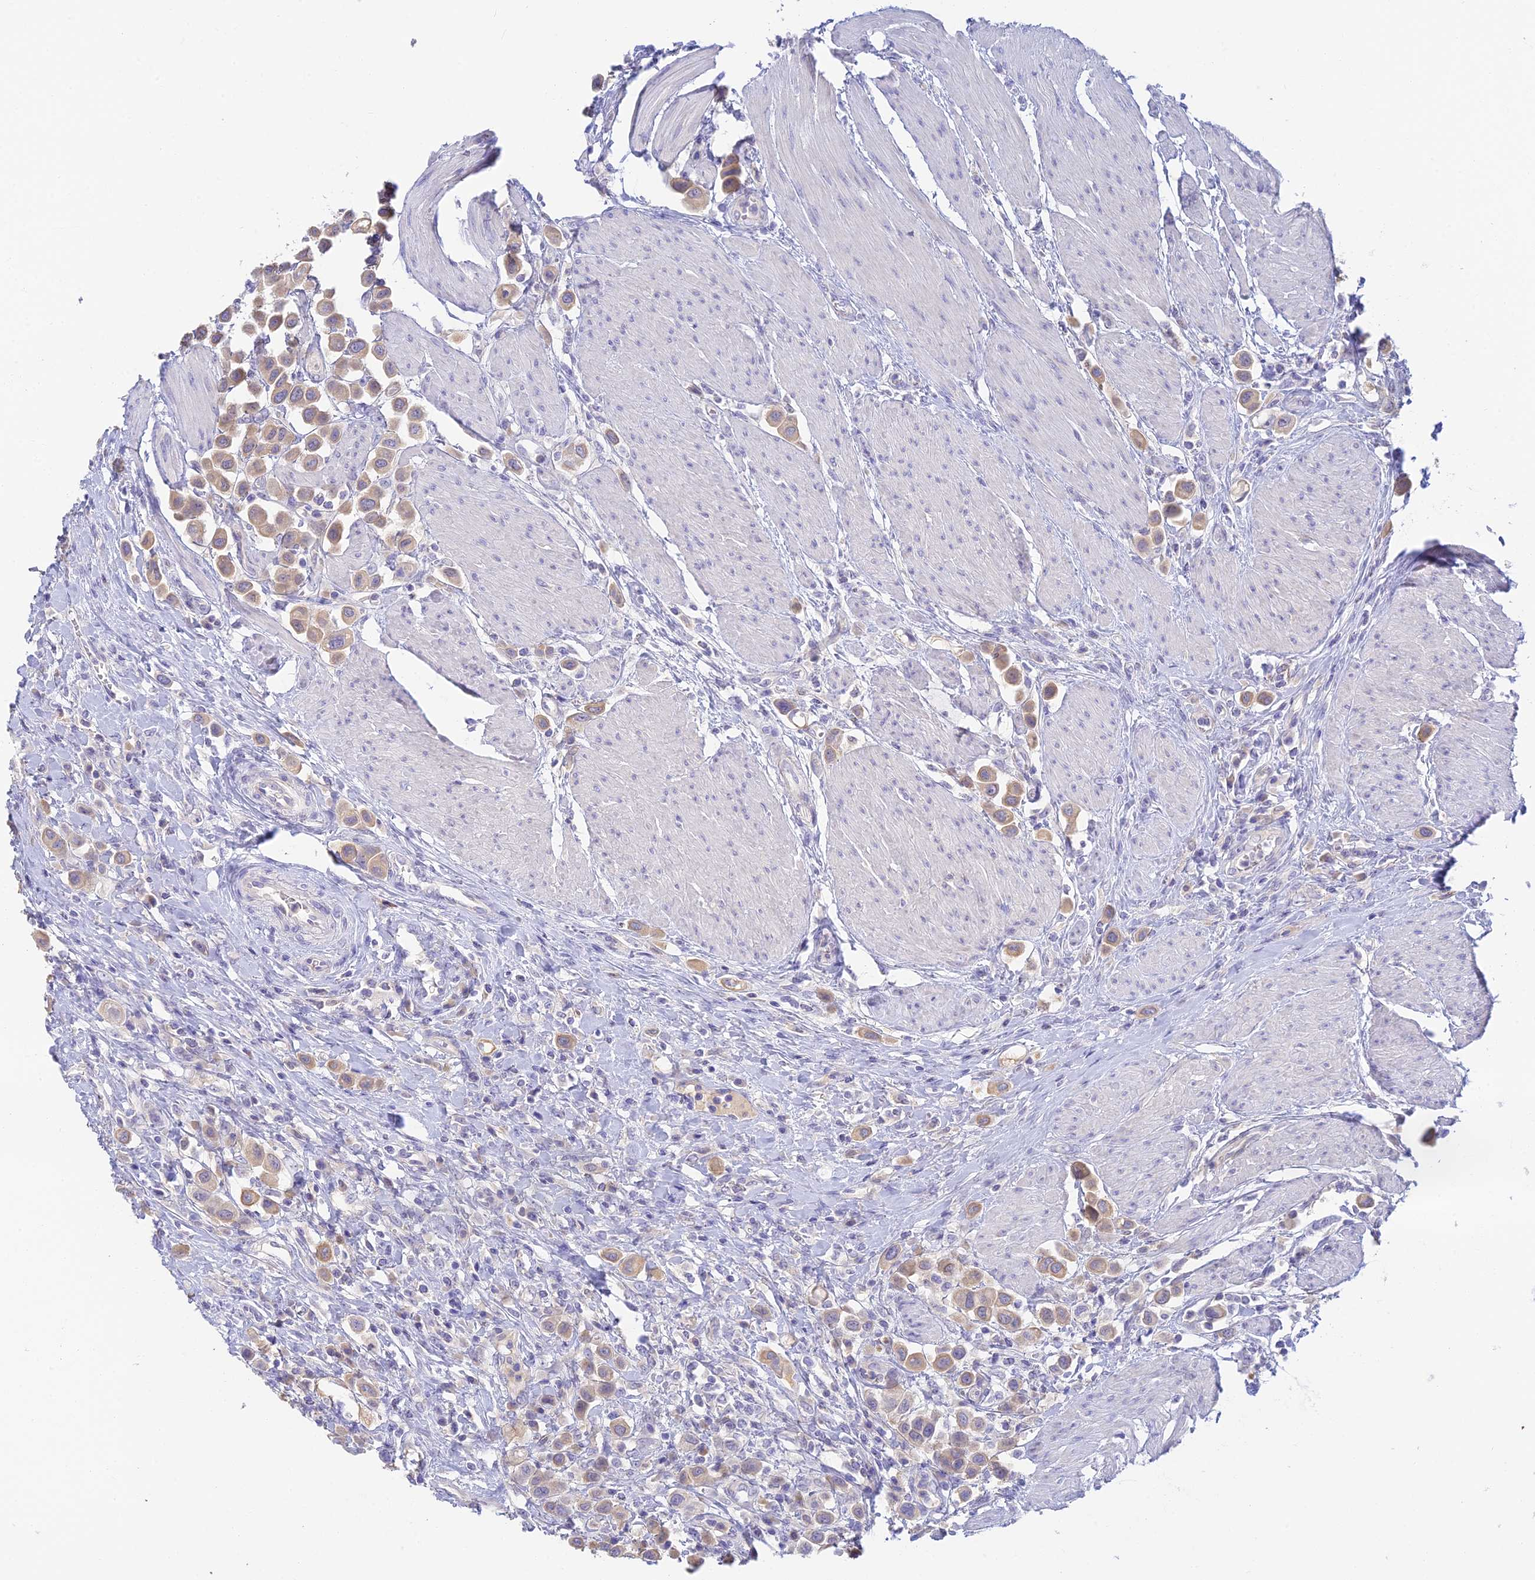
{"staining": {"intensity": "weak", "quantity": ">75%", "location": "cytoplasmic/membranous"}, "tissue": "urothelial cancer", "cell_type": "Tumor cells", "image_type": "cancer", "snomed": [{"axis": "morphology", "description": "Urothelial carcinoma, High grade"}, {"axis": "topography", "description": "Urinary bladder"}], "caption": "A brown stain labels weak cytoplasmic/membranous expression of a protein in urothelial cancer tumor cells. The staining is performed using DAB (3,3'-diaminobenzidine) brown chromogen to label protein expression. The nuclei are counter-stained blue using hematoxylin.", "gene": "INTS13", "patient": {"sex": "male", "age": 50}}